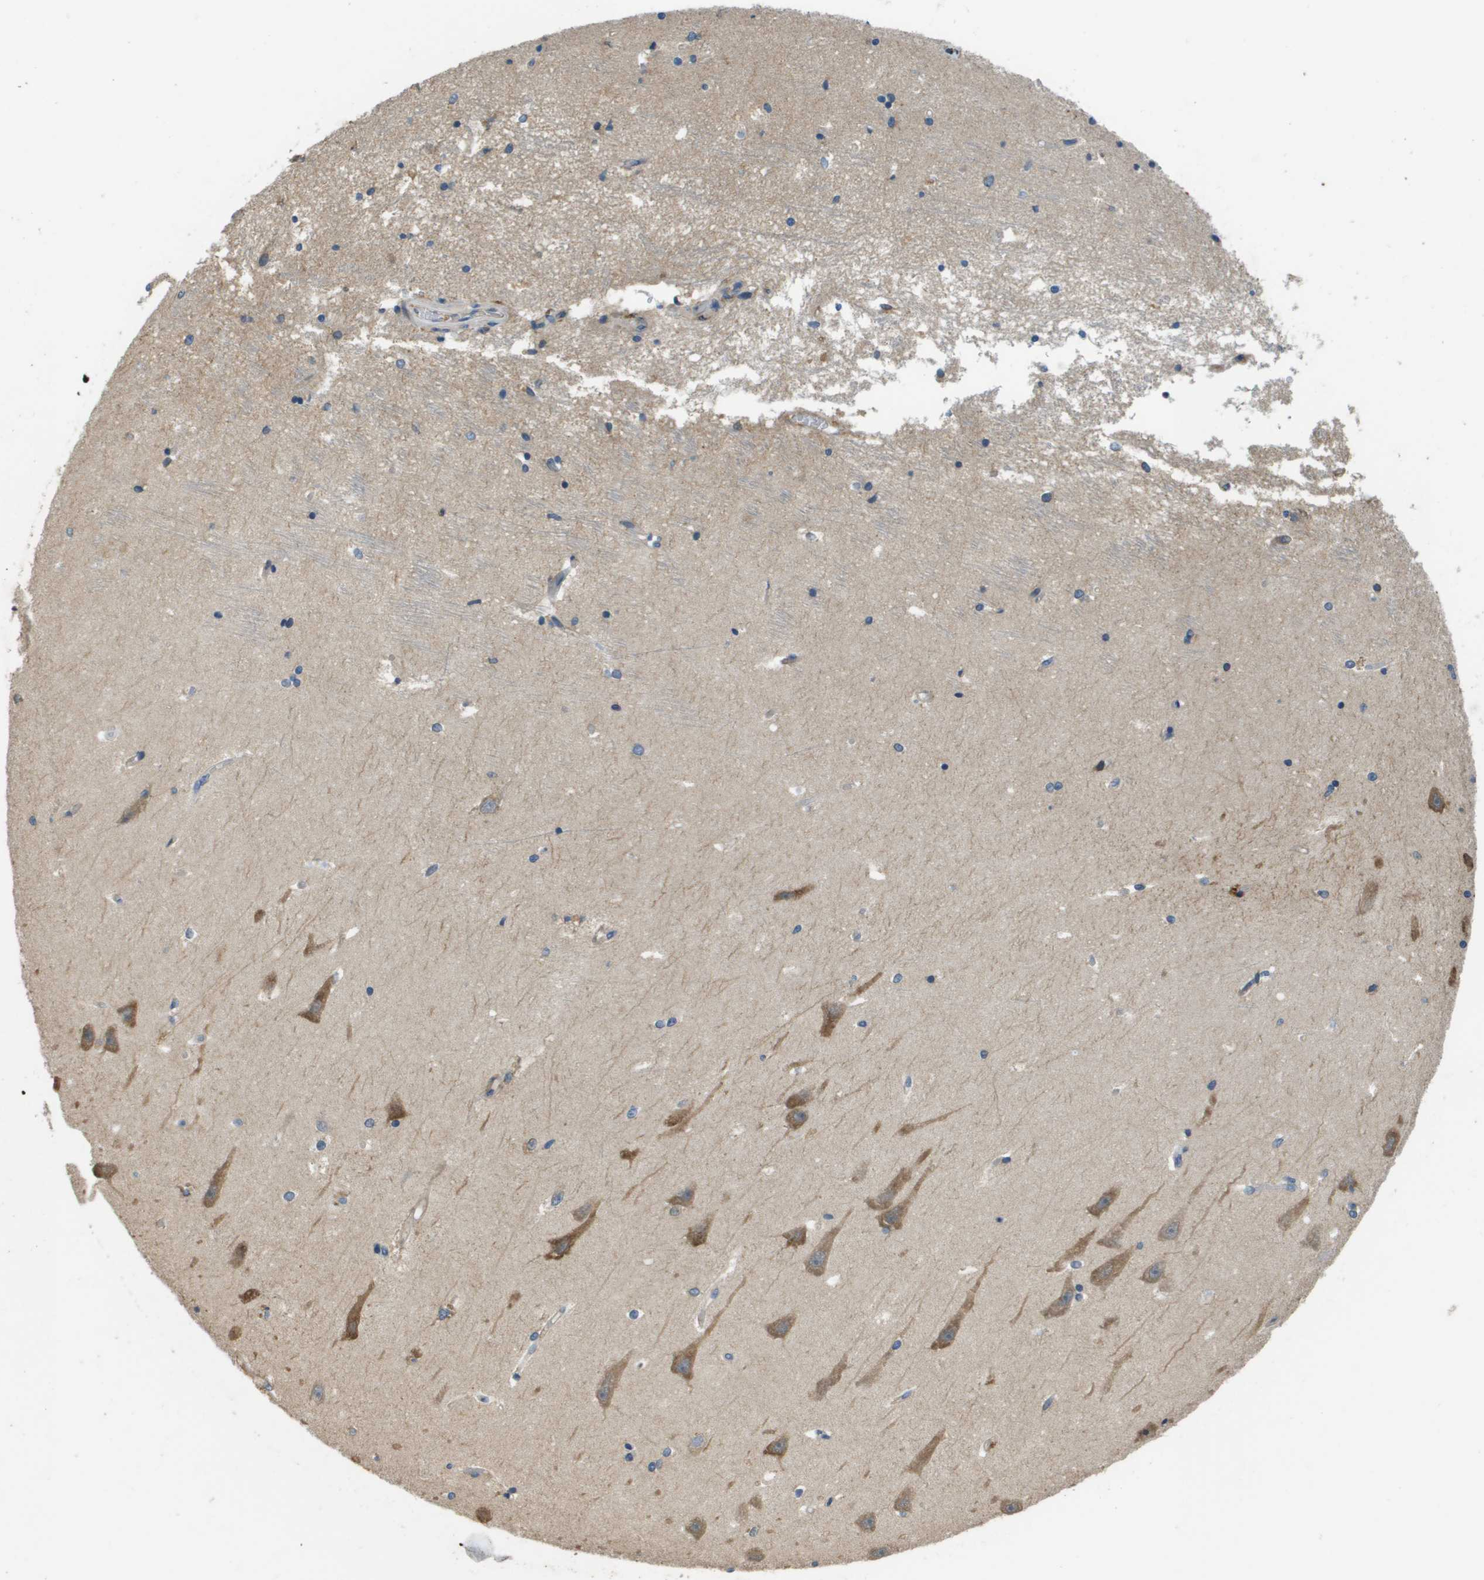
{"staining": {"intensity": "negative", "quantity": "none", "location": "none"}, "tissue": "hippocampus", "cell_type": "Glial cells", "image_type": "normal", "snomed": [{"axis": "morphology", "description": "Normal tissue, NOS"}, {"axis": "topography", "description": "Hippocampus"}], "caption": "Human hippocampus stained for a protein using immunohistochemistry (IHC) exhibits no expression in glial cells.", "gene": "SAMSN1", "patient": {"sex": "male", "age": 45}}